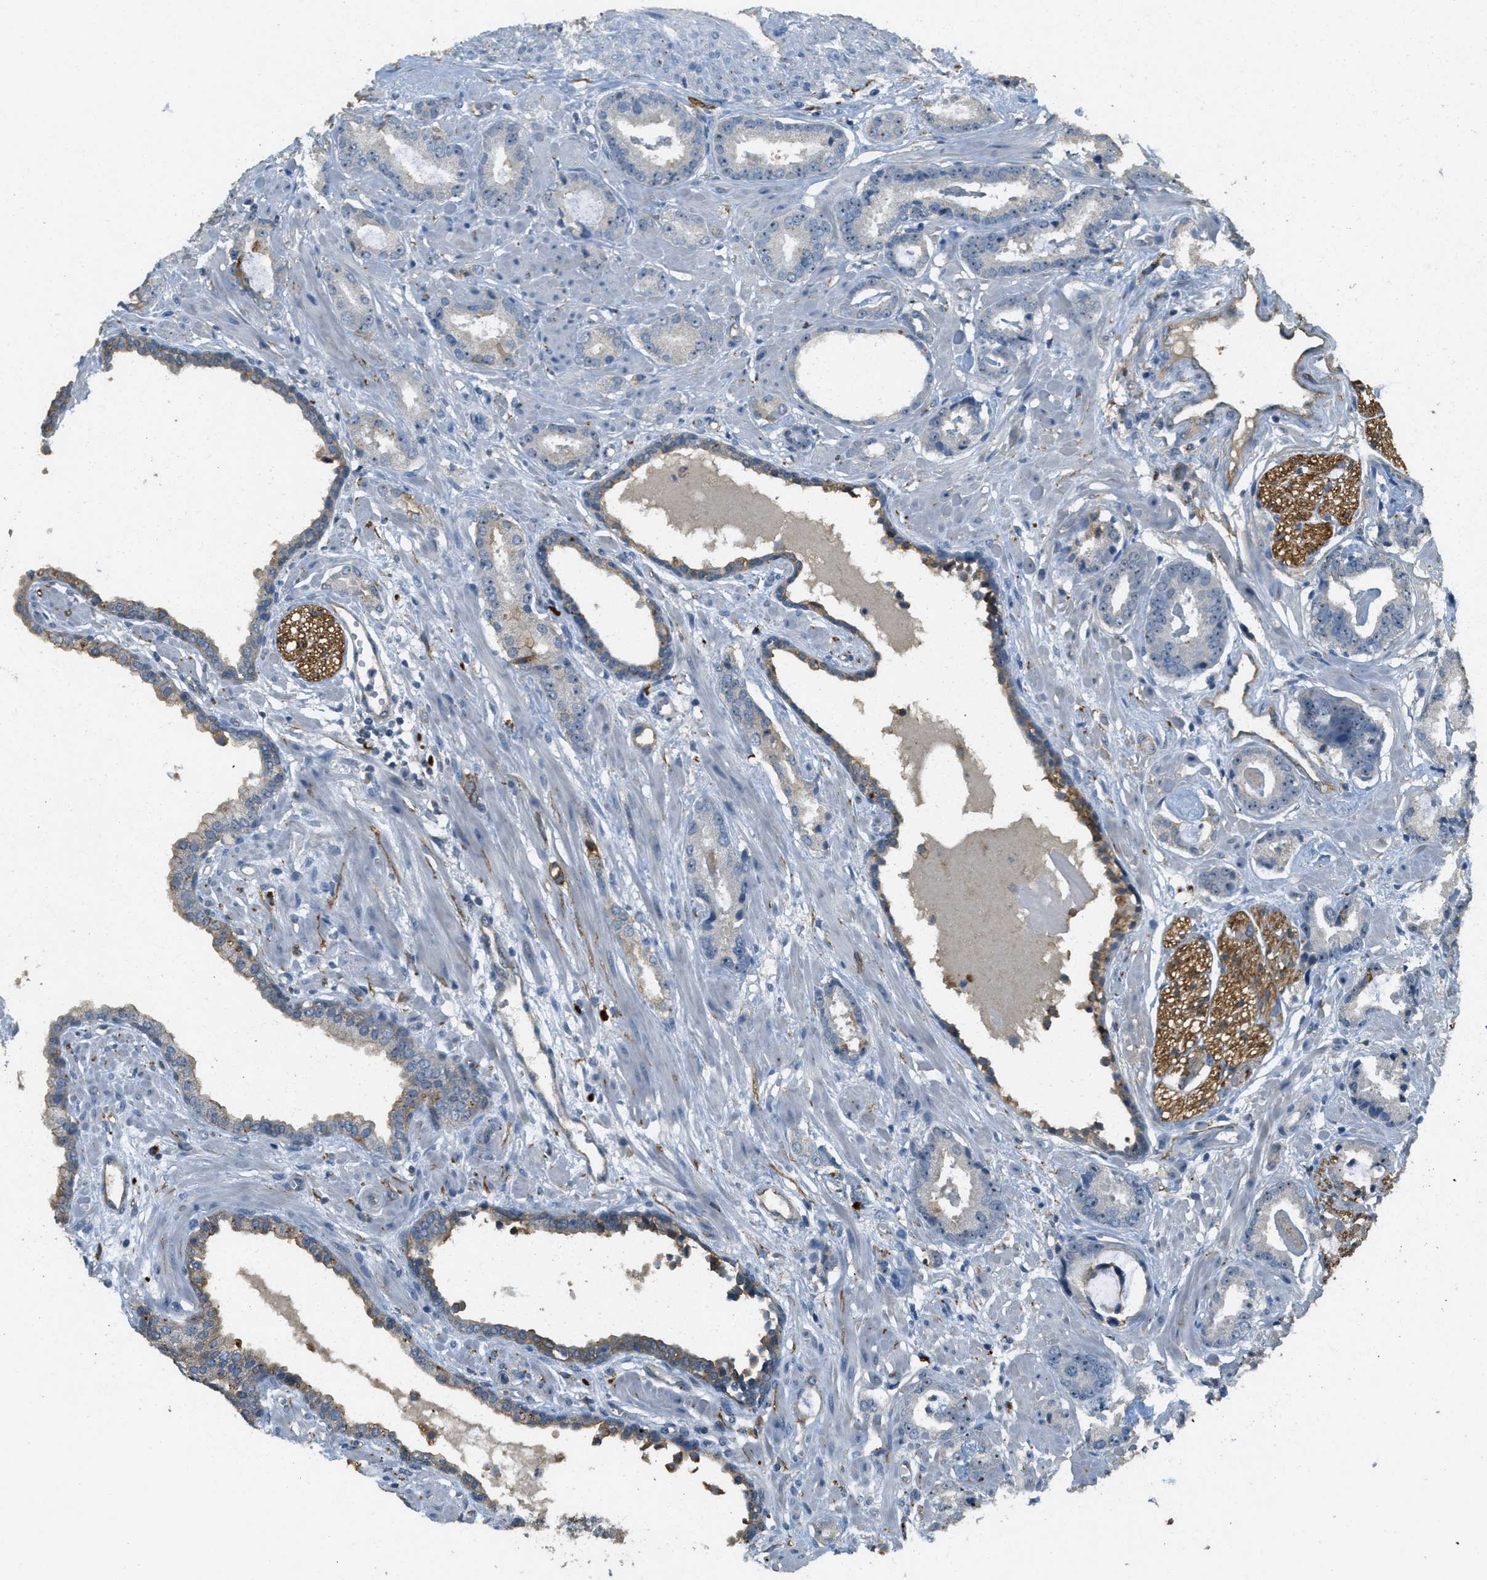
{"staining": {"intensity": "negative", "quantity": "none", "location": "none"}, "tissue": "prostate cancer", "cell_type": "Tumor cells", "image_type": "cancer", "snomed": [{"axis": "morphology", "description": "Adenocarcinoma, Low grade"}, {"axis": "topography", "description": "Prostate"}], "caption": "A photomicrograph of prostate cancer (low-grade adenocarcinoma) stained for a protein exhibits no brown staining in tumor cells.", "gene": "OSMR", "patient": {"sex": "male", "age": 53}}